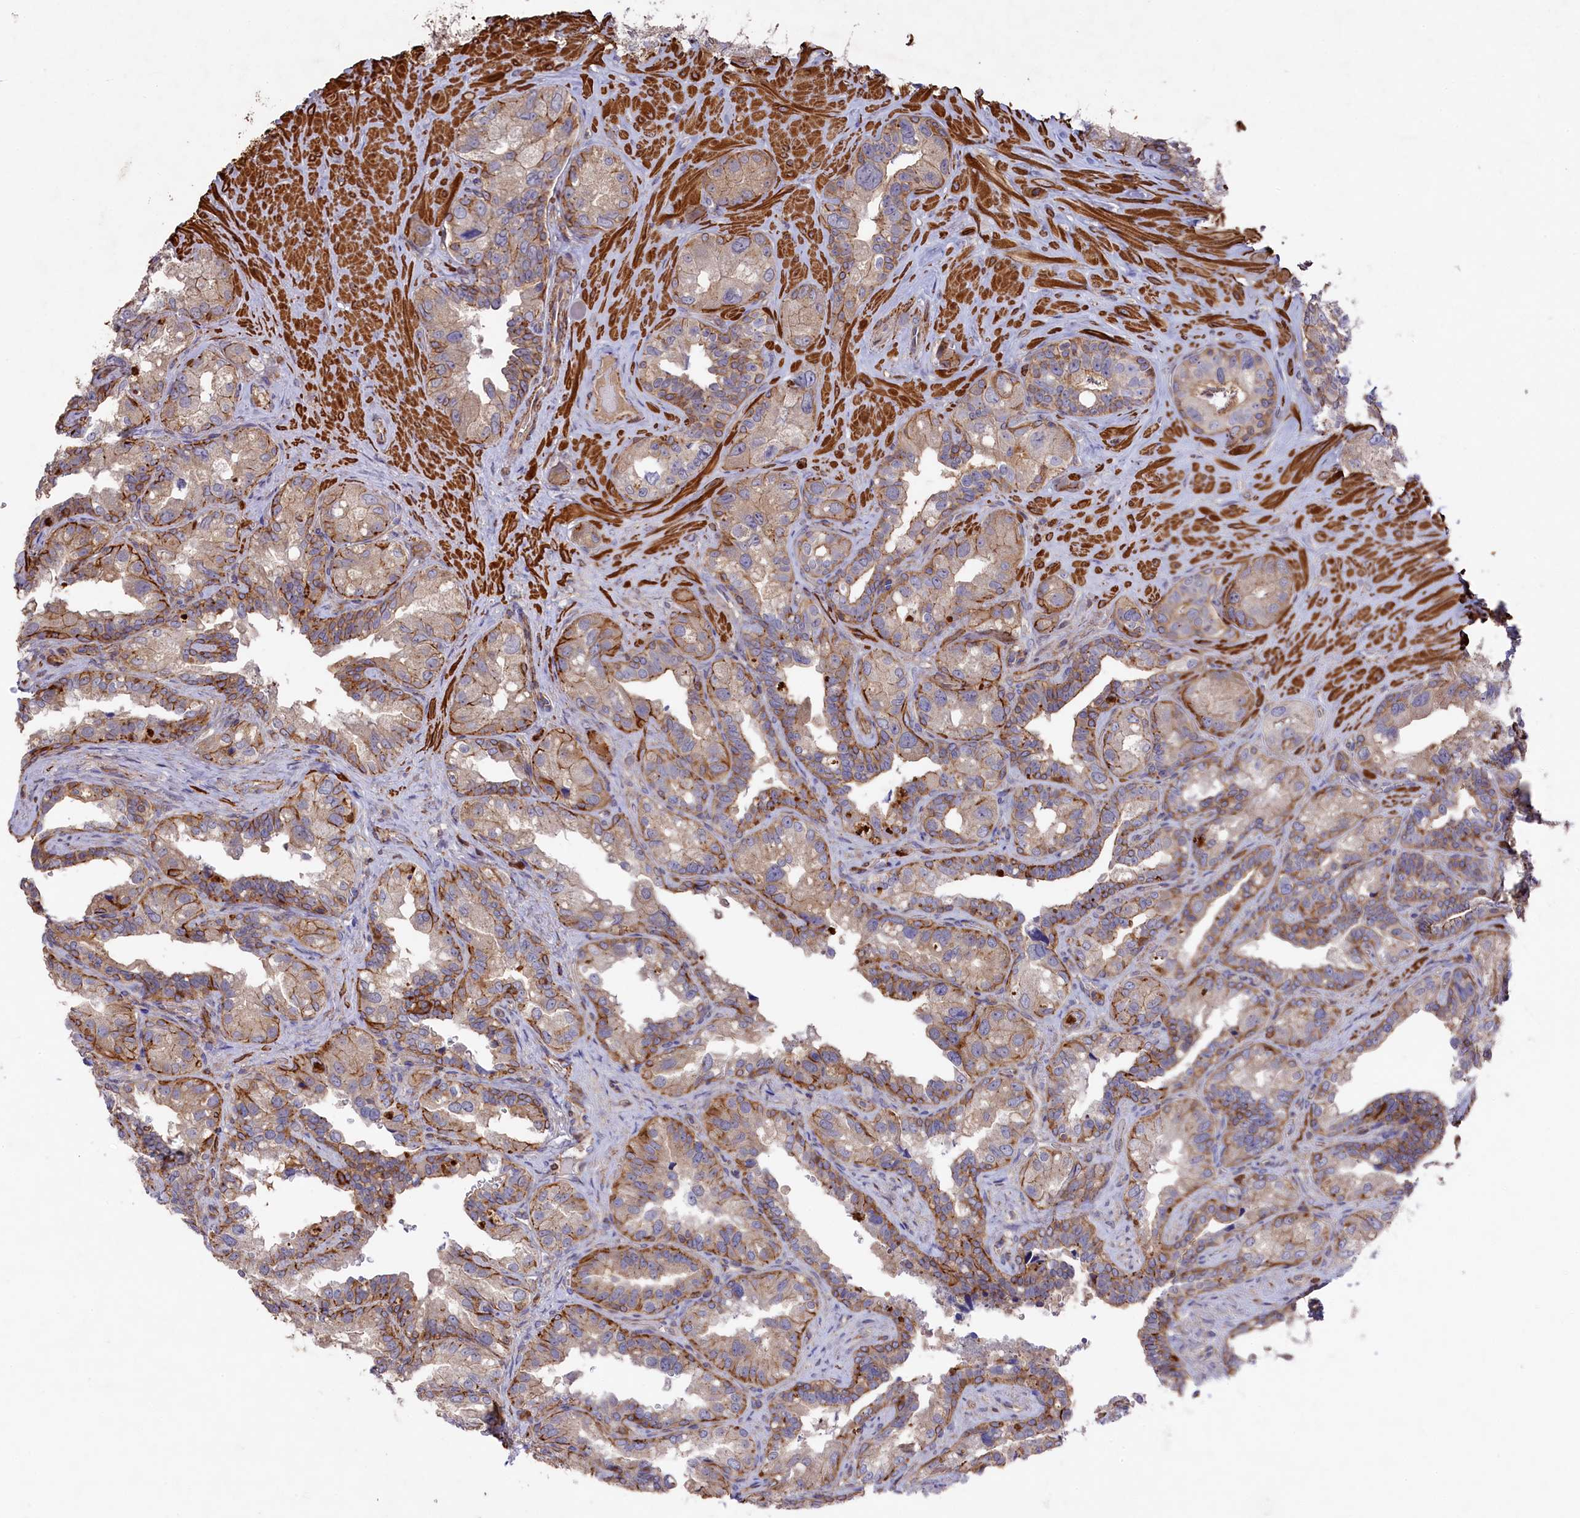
{"staining": {"intensity": "moderate", "quantity": ">75%", "location": "cytoplasmic/membranous"}, "tissue": "seminal vesicle", "cell_type": "Glandular cells", "image_type": "normal", "snomed": [{"axis": "morphology", "description": "Normal tissue, NOS"}, {"axis": "topography", "description": "Seminal veicle"}, {"axis": "topography", "description": "Peripheral nerve tissue"}], "caption": "This photomicrograph reveals IHC staining of benign human seminal vesicle, with medium moderate cytoplasmic/membranous positivity in about >75% of glandular cells.", "gene": "RAPSN", "patient": {"sex": "male", "age": 67}}